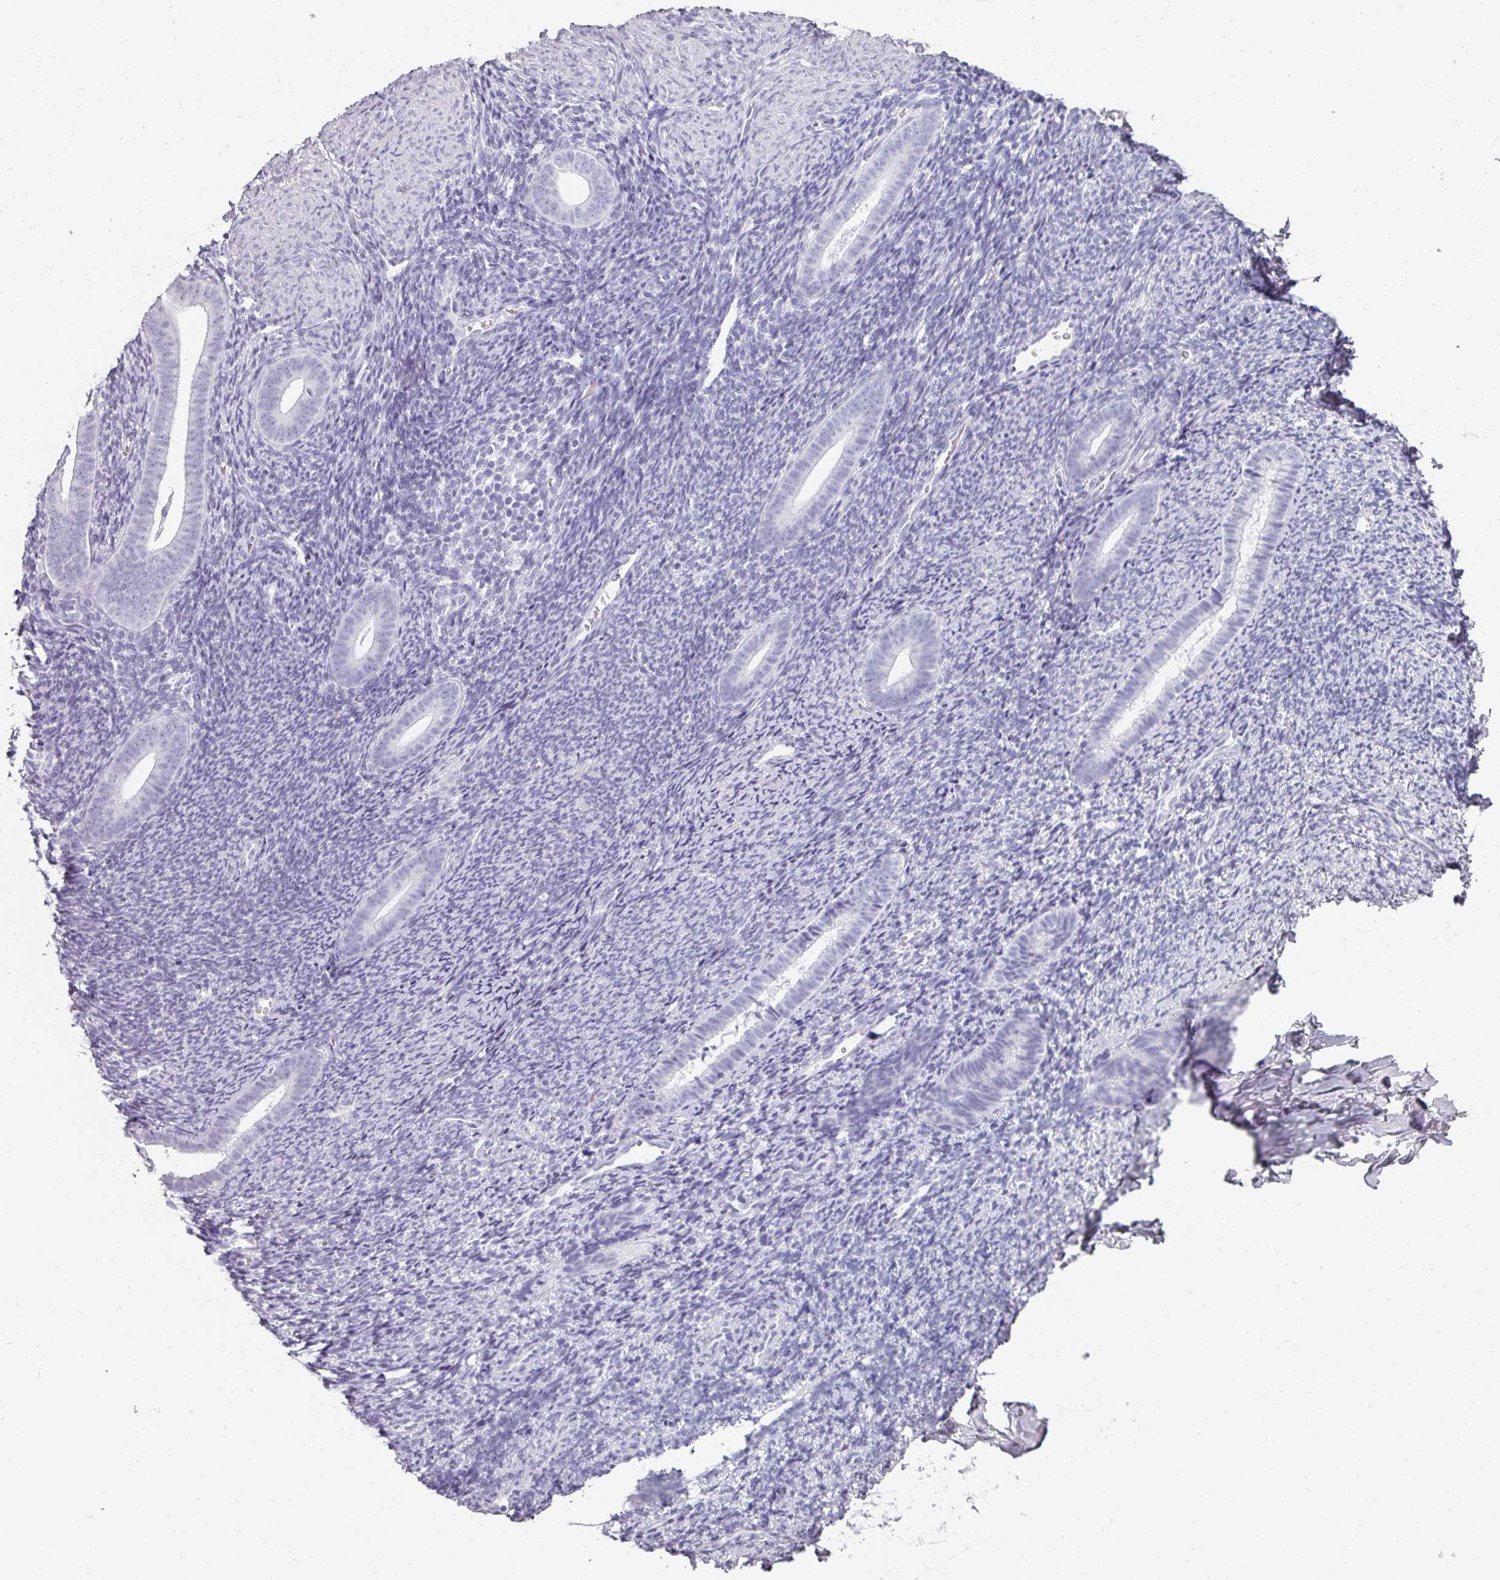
{"staining": {"intensity": "negative", "quantity": "none", "location": "none"}, "tissue": "endometrium", "cell_type": "Cells in endometrial stroma", "image_type": "normal", "snomed": [{"axis": "morphology", "description": "Normal tissue, NOS"}, {"axis": "topography", "description": "Endometrium"}], "caption": "IHC photomicrograph of unremarkable endometrium: endometrium stained with DAB (3,3'-diaminobenzidine) displays no significant protein expression in cells in endometrial stroma. Nuclei are stained in blue.", "gene": "REG3A", "patient": {"sex": "female", "age": 39}}